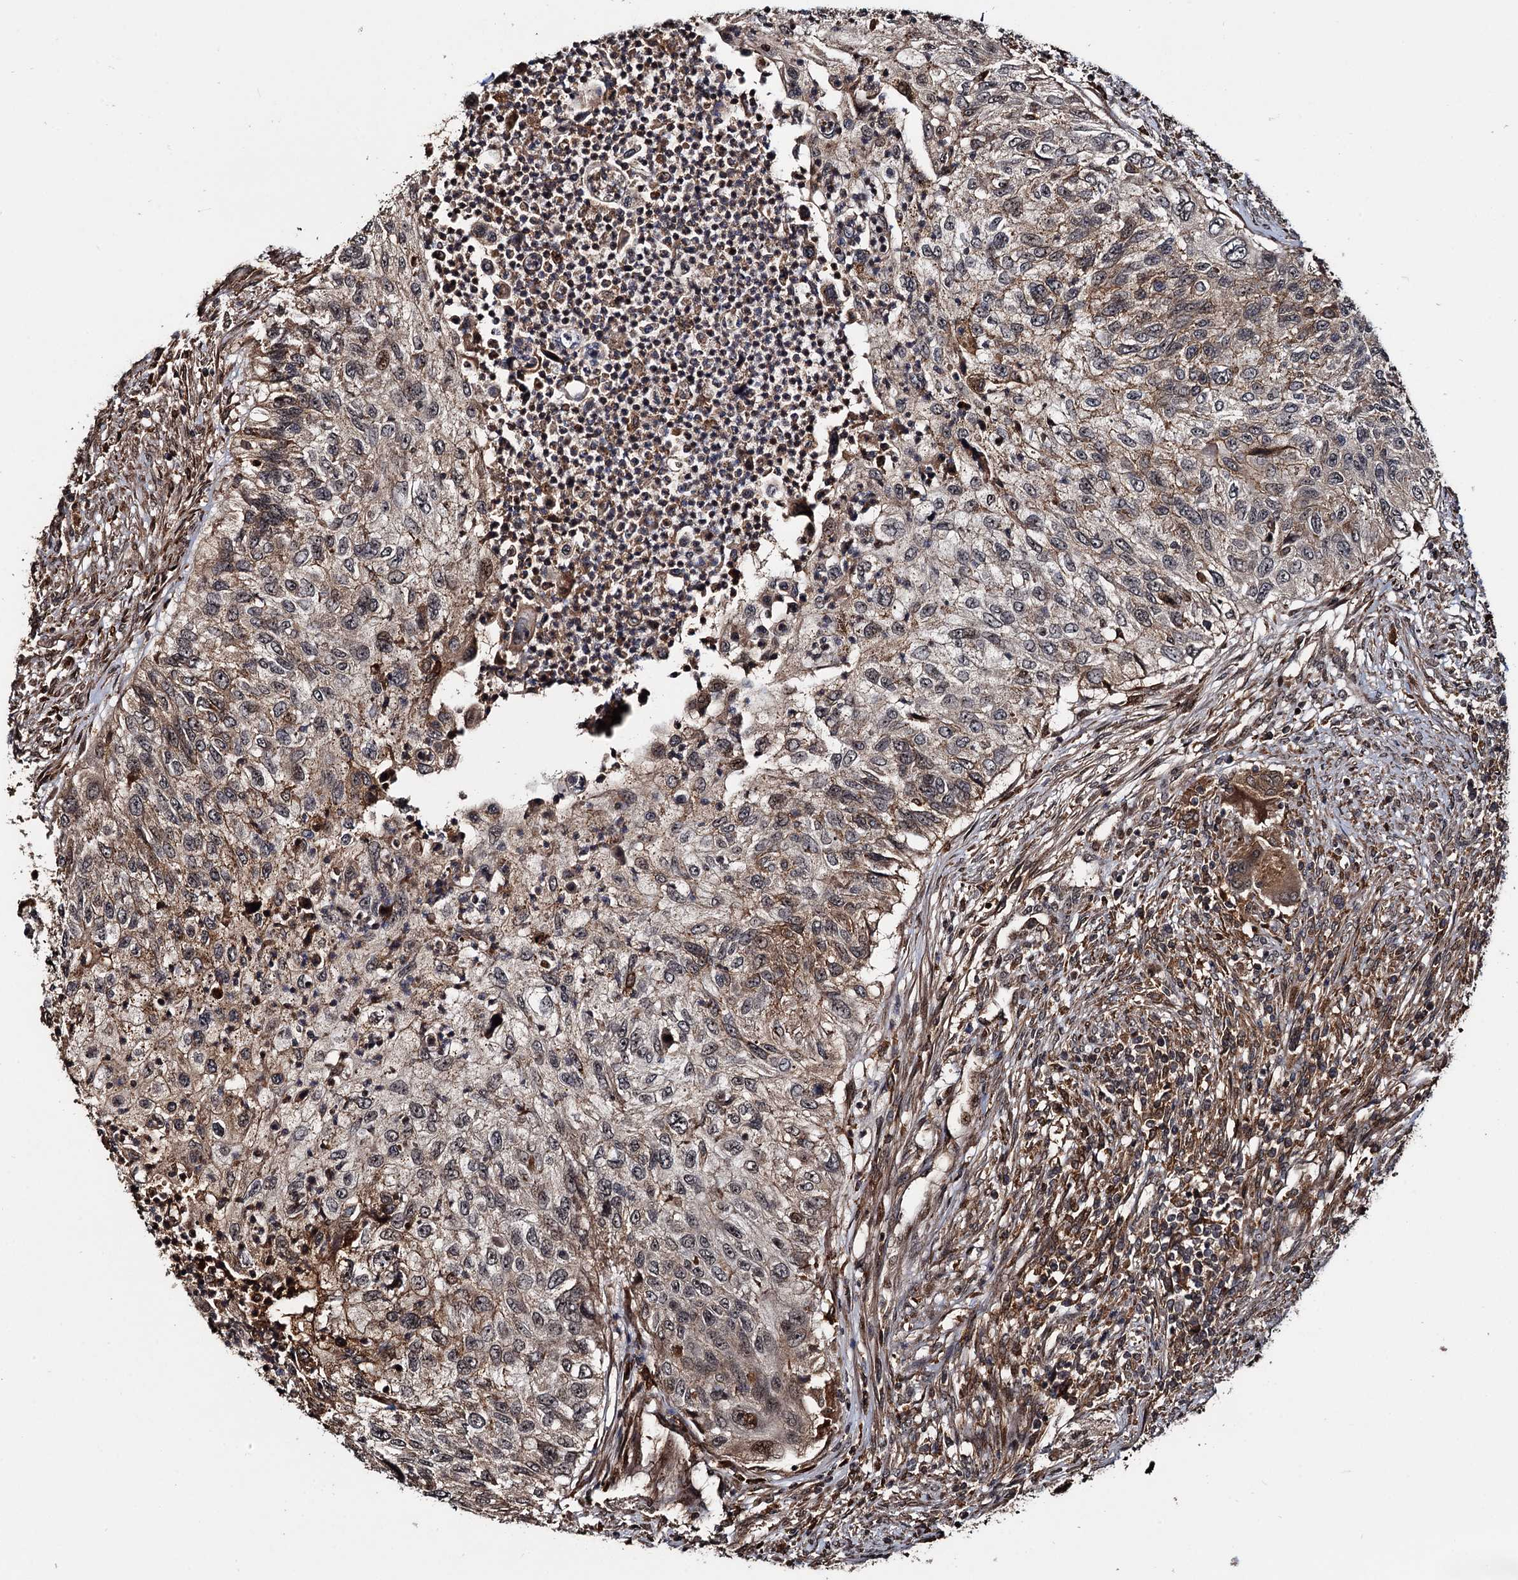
{"staining": {"intensity": "moderate", "quantity": "<25%", "location": "cytoplasmic/membranous"}, "tissue": "urothelial cancer", "cell_type": "Tumor cells", "image_type": "cancer", "snomed": [{"axis": "morphology", "description": "Urothelial carcinoma, High grade"}, {"axis": "topography", "description": "Urinary bladder"}], "caption": "Immunohistochemistry (IHC) photomicrograph of urothelial cancer stained for a protein (brown), which reveals low levels of moderate cytoplasmic/membranous expression in about <25% of tumor cells.", "gene": "CEP192", "patient": {"sex": "female", "age": 60}}